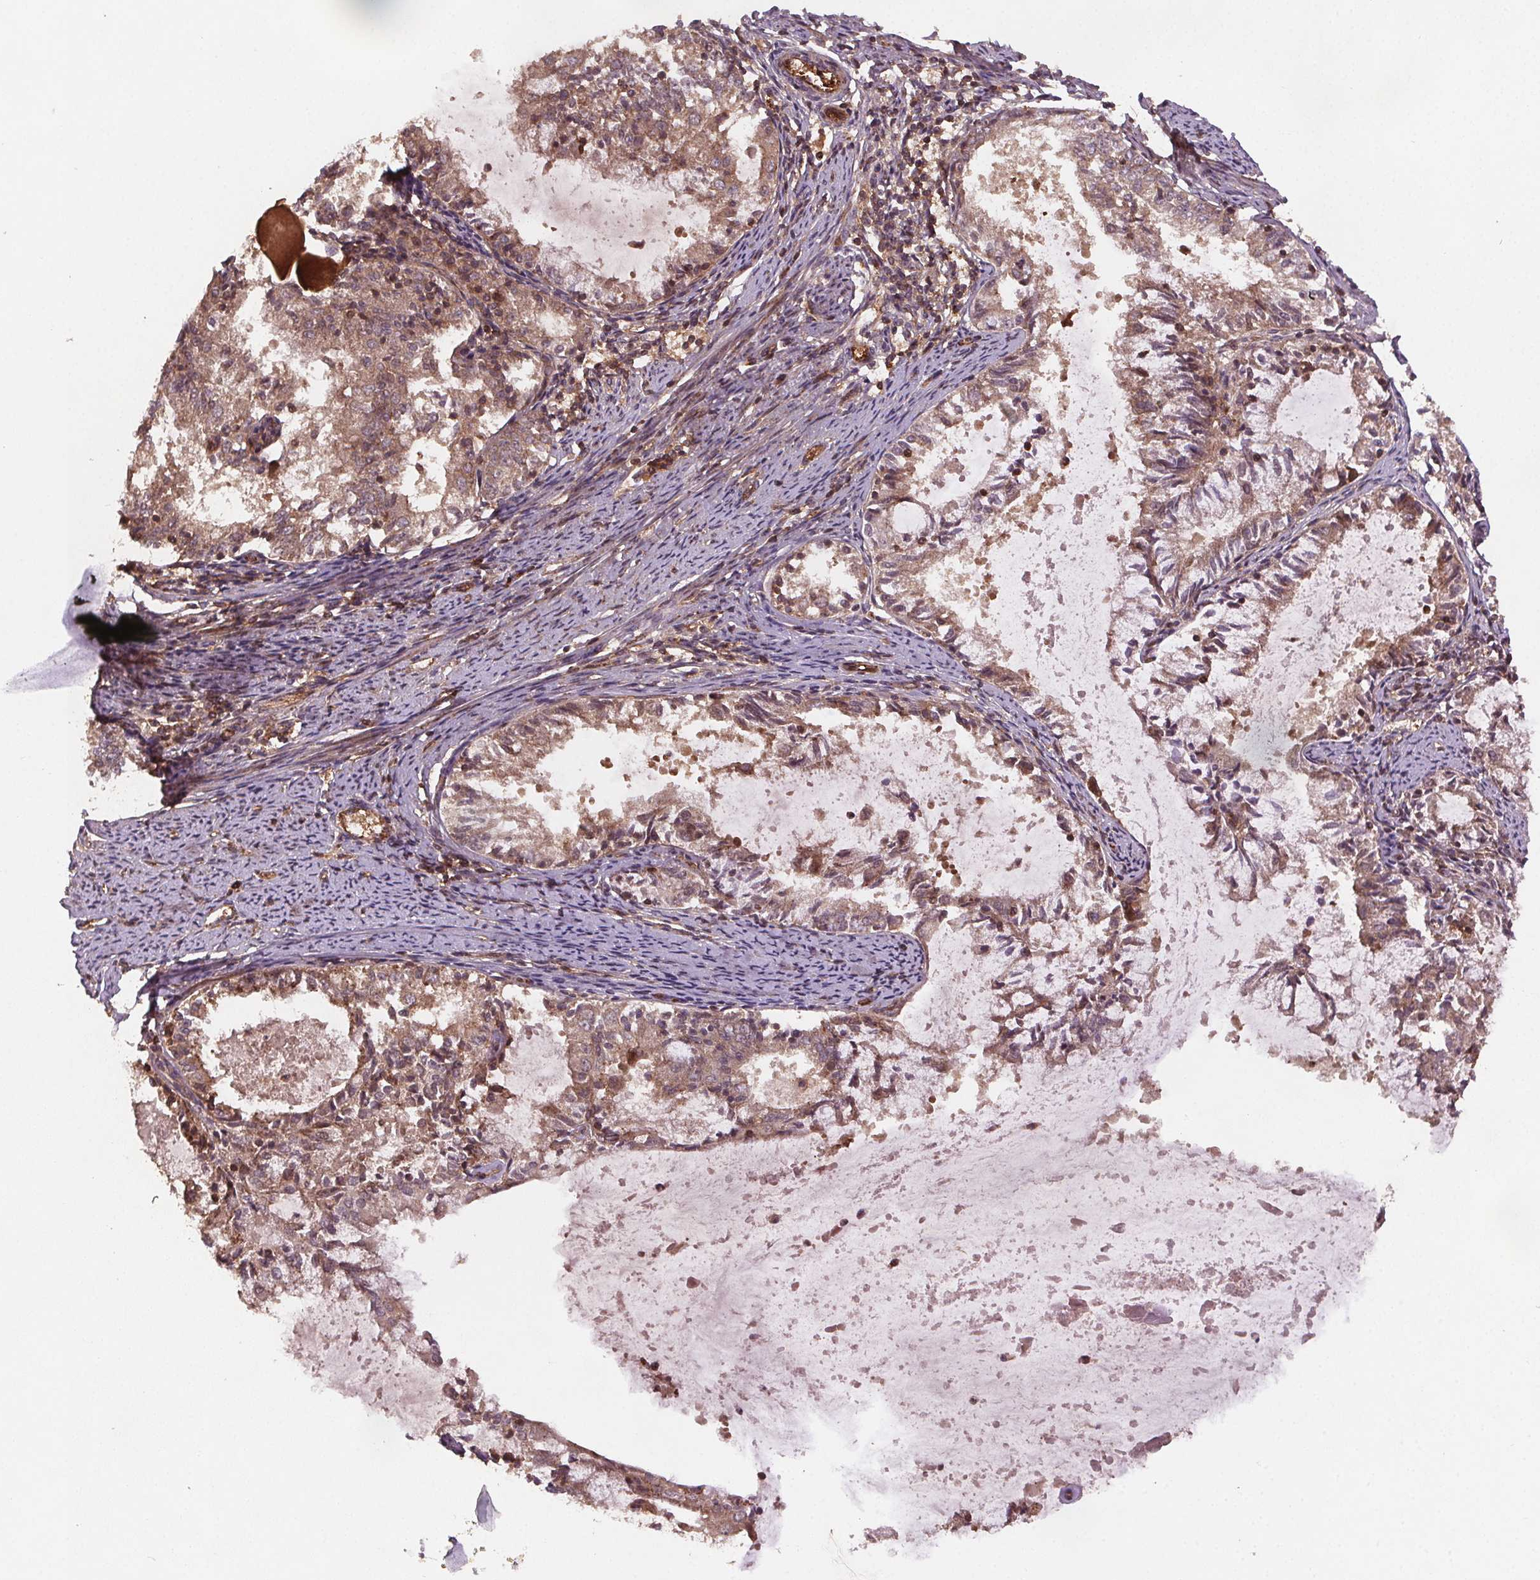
{"staining": {"intensity": "weak", "quantity": ">75%", "location": "cytoplasmic/membranous,nuclear"}, "tissue": "endometrial cancer", "cell_type": "Tumor cells", "image_type": "cancer", "snomed": [{"axis": "morphology", "description": "Adenocarcinoma, NOS"}, {"axis": "topography", "description": "Endometrium"}], "caption": "Brown immunohistochemical staining in human endometrial adenocarcinoma exhibits weak cytoplasmic/membranous and nuclear expression in about >75% of tumor cells.", "gene": "SEC14L2", "patient": {"sex": "female", "age": 57}}